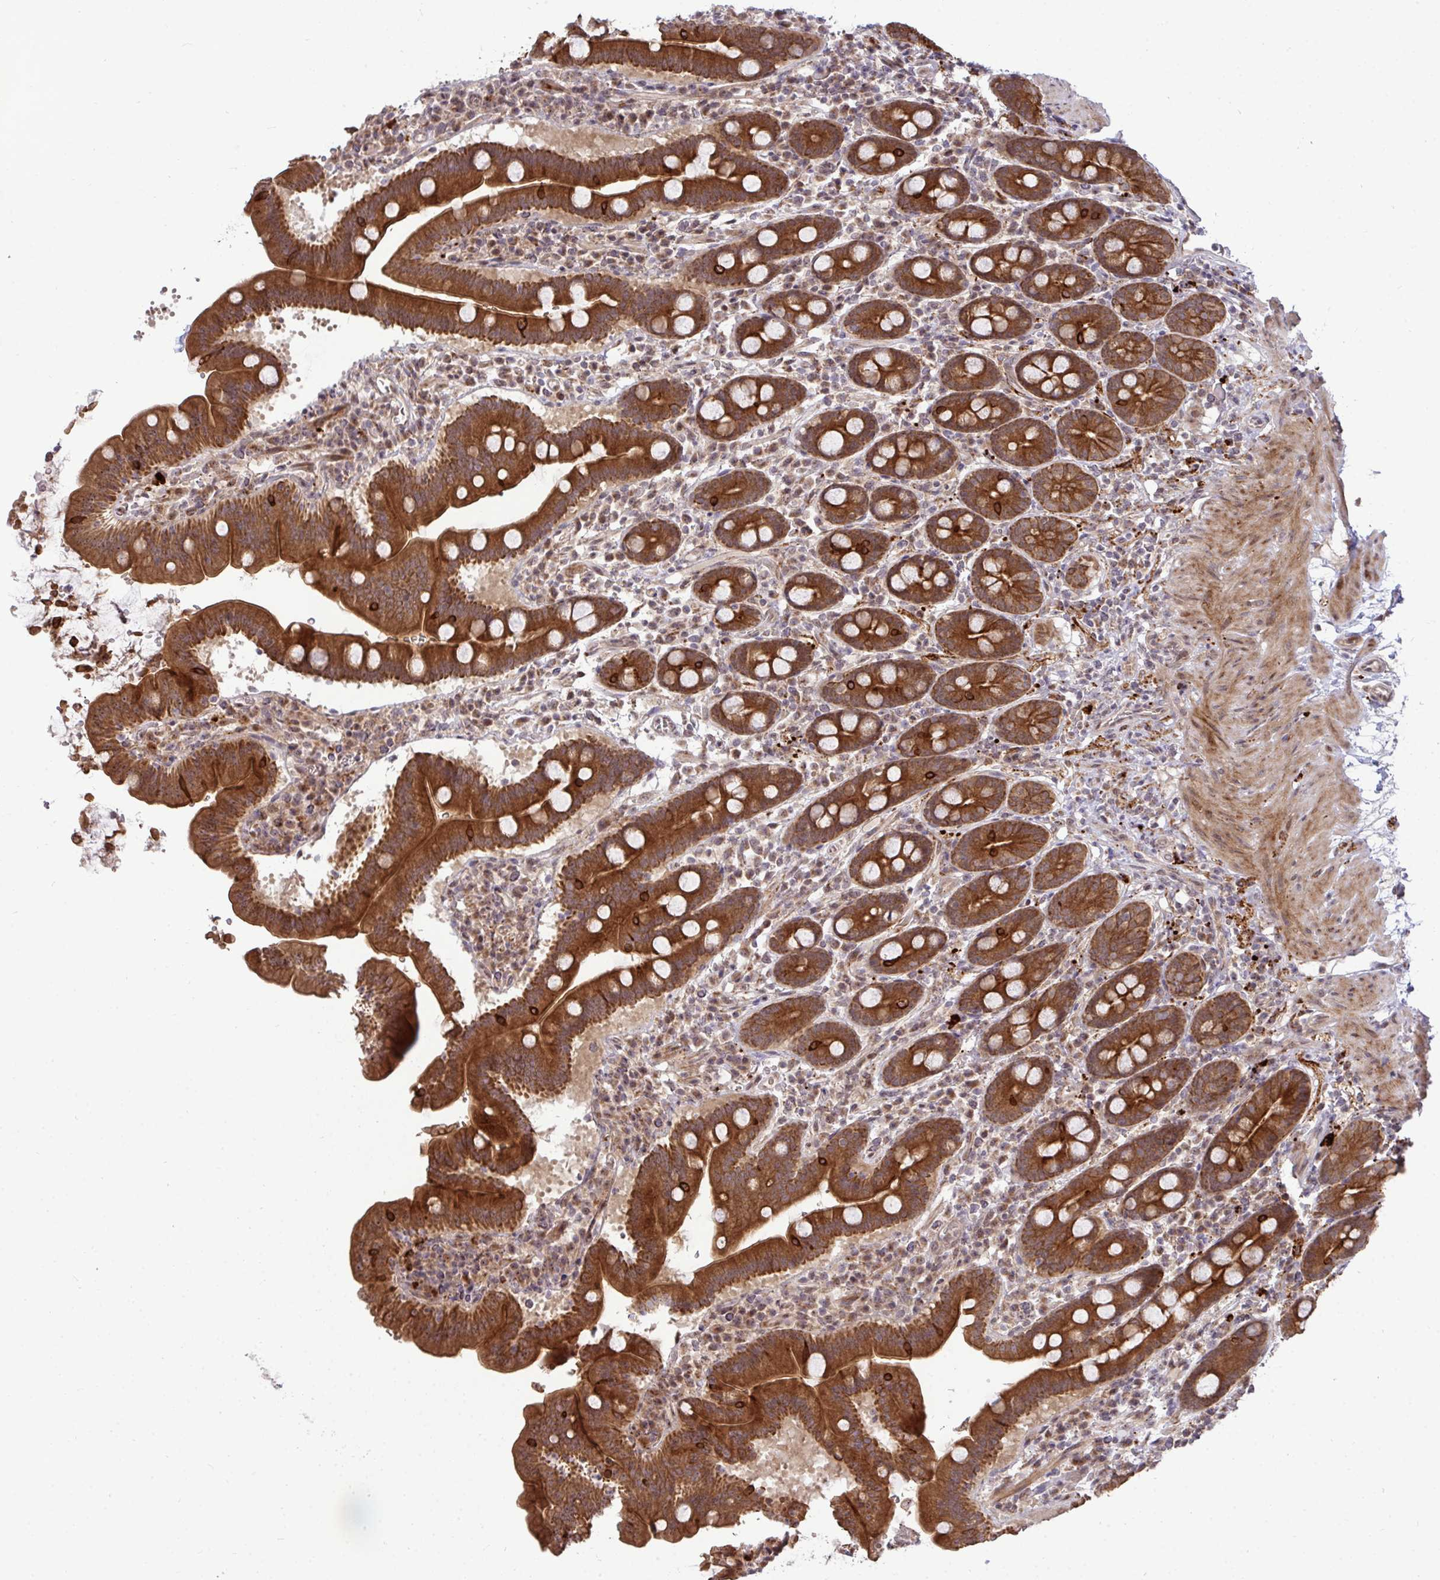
{"staining": {"intensity": "strong", "quantity": ">75%", "location": "cytoplasmic/membranous"}, "tissue": "small intestine", "cell_type": "Glandular cells", "image_type": "normal", "snomed": [{"axis": "morphology", "description": "Normal tissue, NOS"}, {"axis": "topography", "description": "Small intestine"}], "caption": "Small intestine stained with immunohistochemistry (IHC) exhibits strong cytoplasmic/membranous expression in about >75% of glandular cells.", "gene": "TRIM44", "patient": {"sex": "male", "age": 26}}